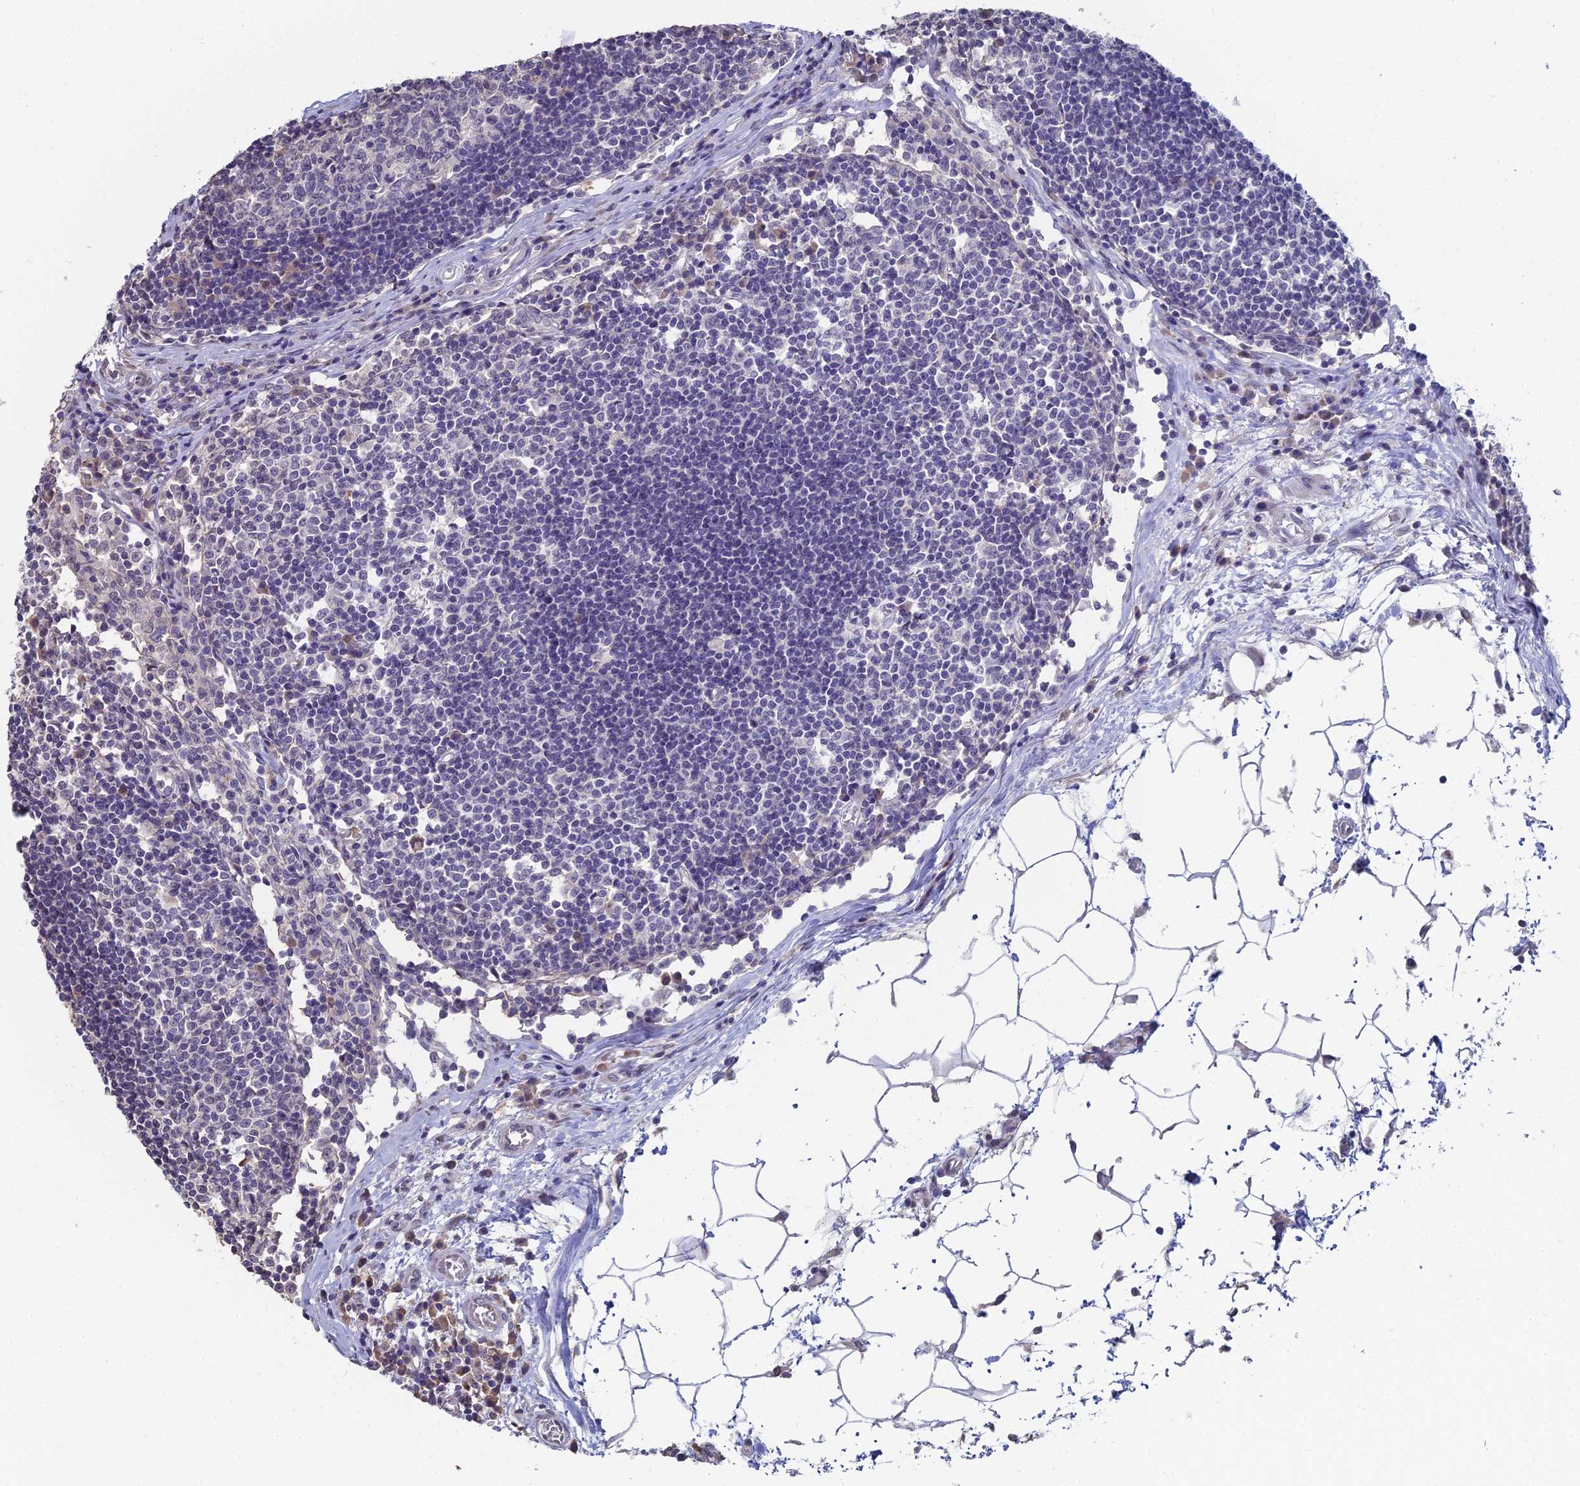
{"staining": {"intensity": "negative", "quantity": "none", "location": "none"}, "tissue": "lymph node", "cell_type": "Germinal center cells", "image_type": "normal", "snomed": [{"axis": "morphology", "description": "Normal tissue, NOS"}, {"axis": "topography", "description": "Lymph node"}], "caption": "A high-resolution micrograph shows immunohistochemistry staining of unremarkable lymph node, which displays no significant staining in germinal center cells. (Immunohistochemistry (ihc), brightfield microscopy, high magnification).", "gene": "PRR22", "patient": {"sex": "female", "age": 55}}